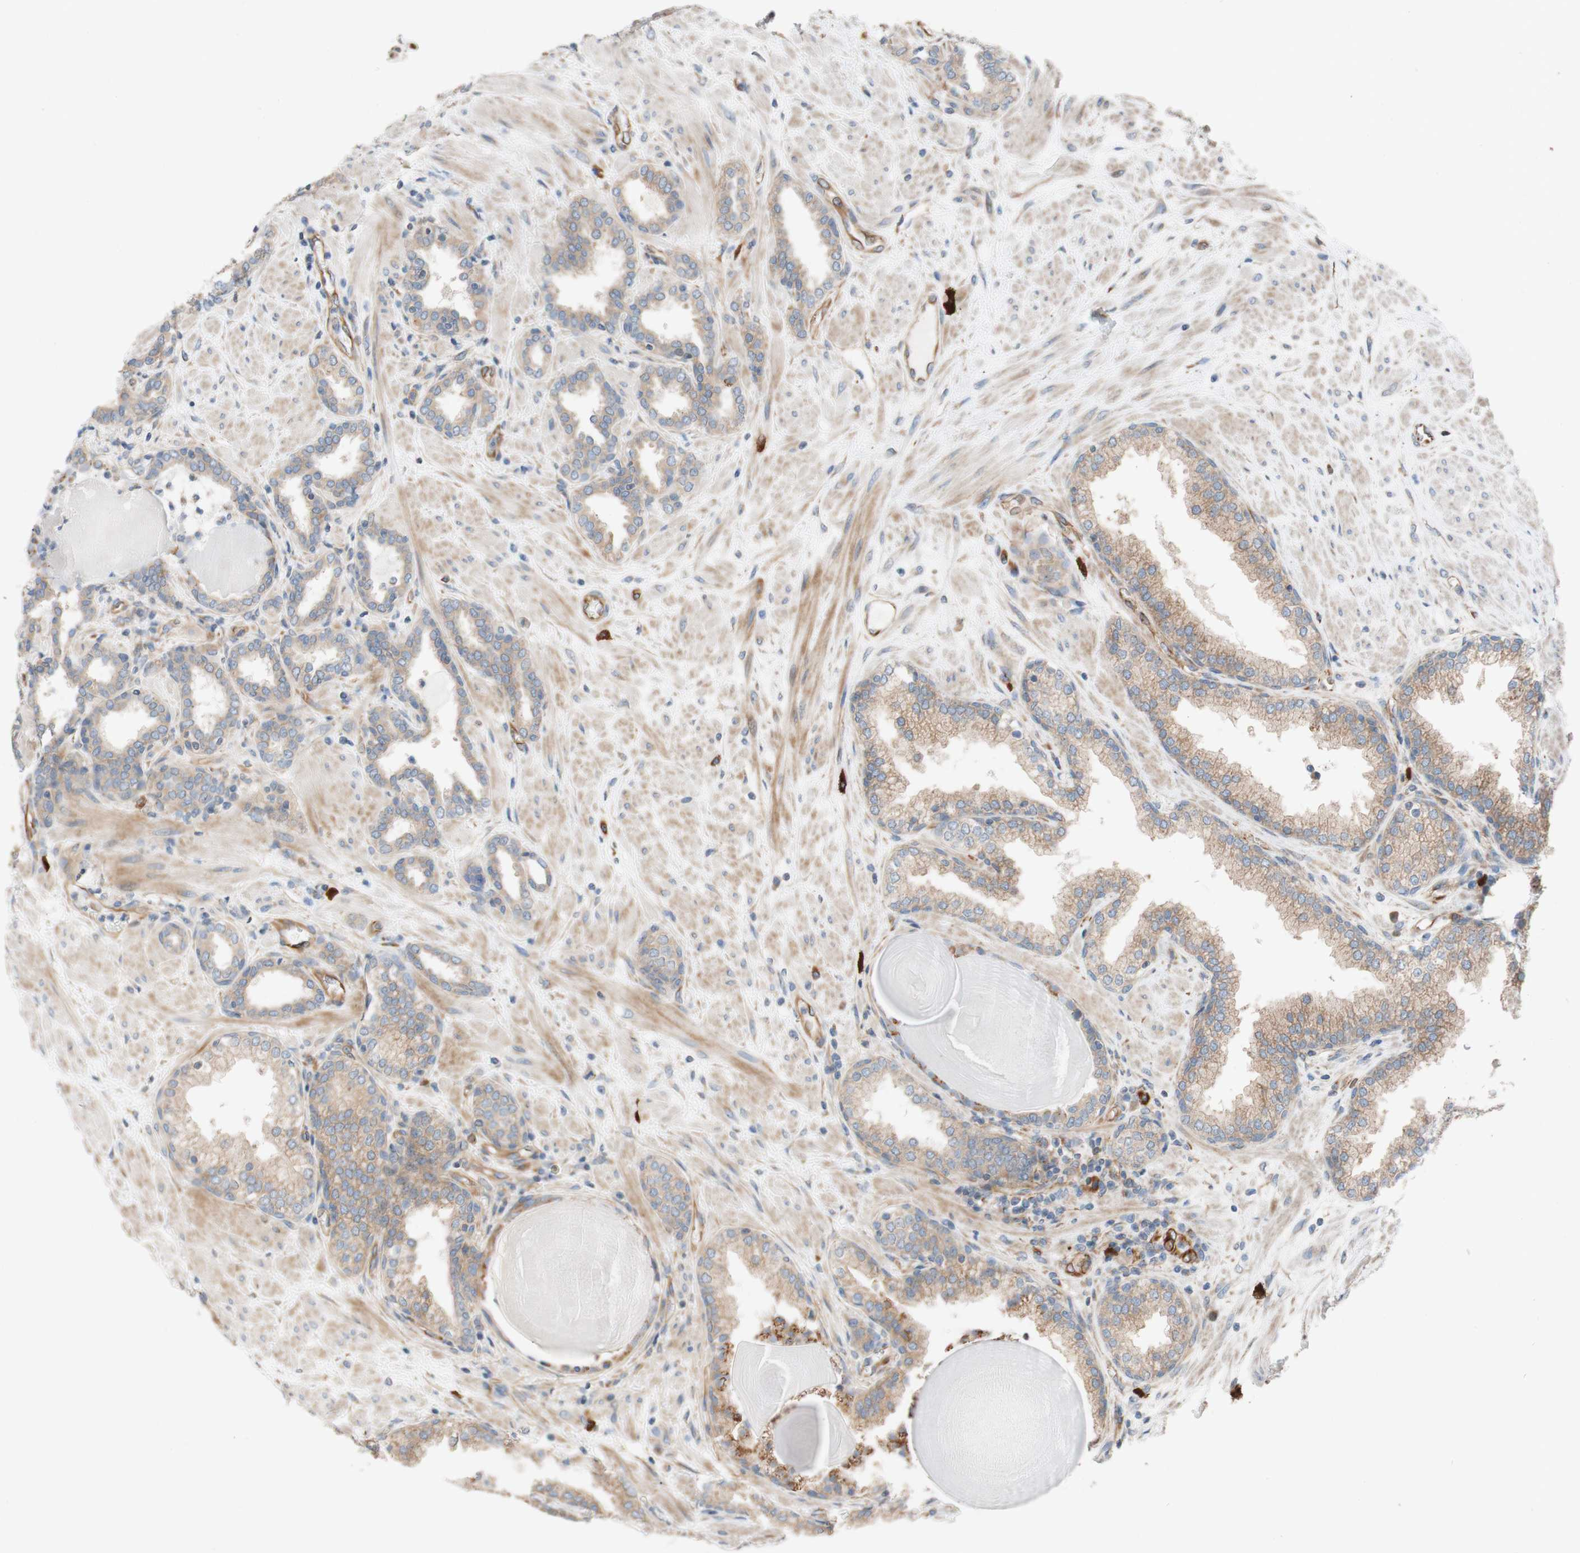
{"staining": {"intensity": "weak", "quantity": ">75%", "location": "cytoplasmic/membranous"}, "tissue": "prostate", "cell_type": "Glandular cells", "image_type": "normal", "snomed": [{"axis": "morphology", "description": "Normal tissue, NOS"}, {"axis": "topography", "description": "Prostate"}], "caption": "About >75% of glandular cells in benign prostate demonstrate weak cytoplasmic/membranous protein positivity as visualized by brown immunohistochemical staining.", "gene": "C1orf43", "patient": {"sex": "male", "age": 51}}